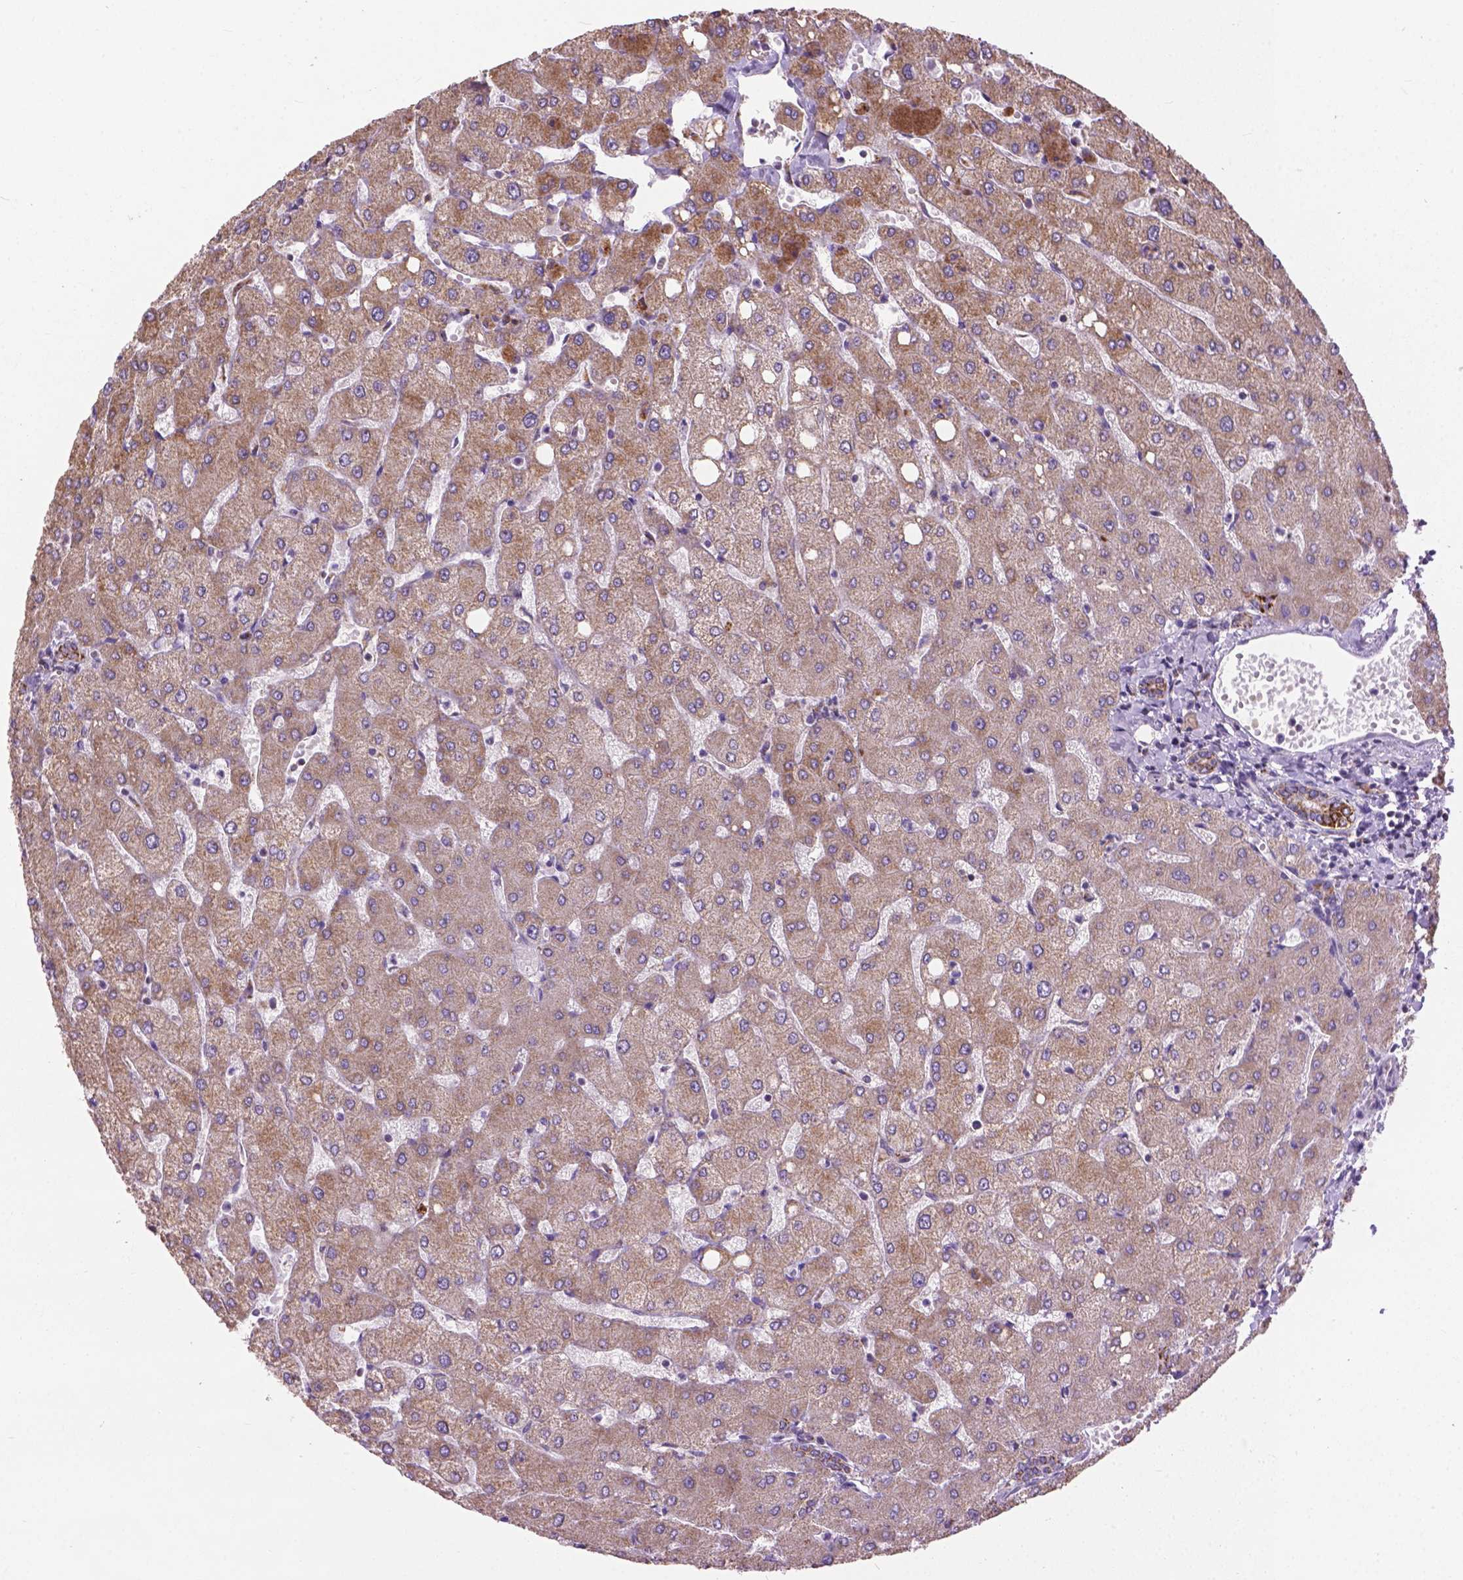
{"staining": {"intensity": "strong", "quantity": ">75%", "location": "cytoplasmic/membranous"}, "tissue": "liver", "cell_type": "Cholangiocytes", "image_type": "normal", "snomed": [{"axis": "morphology", "description": "Normal tissue, NOS"}, {"axis": "topography", "description": "Liver"}], "caption": "Cholangiocytes exhibit strong cytoplasmic/membranous expression in about >75% of cells in unremarkable liver.", "gene": "VDAC1", "patient": {"sex": "female", "age": 54}}